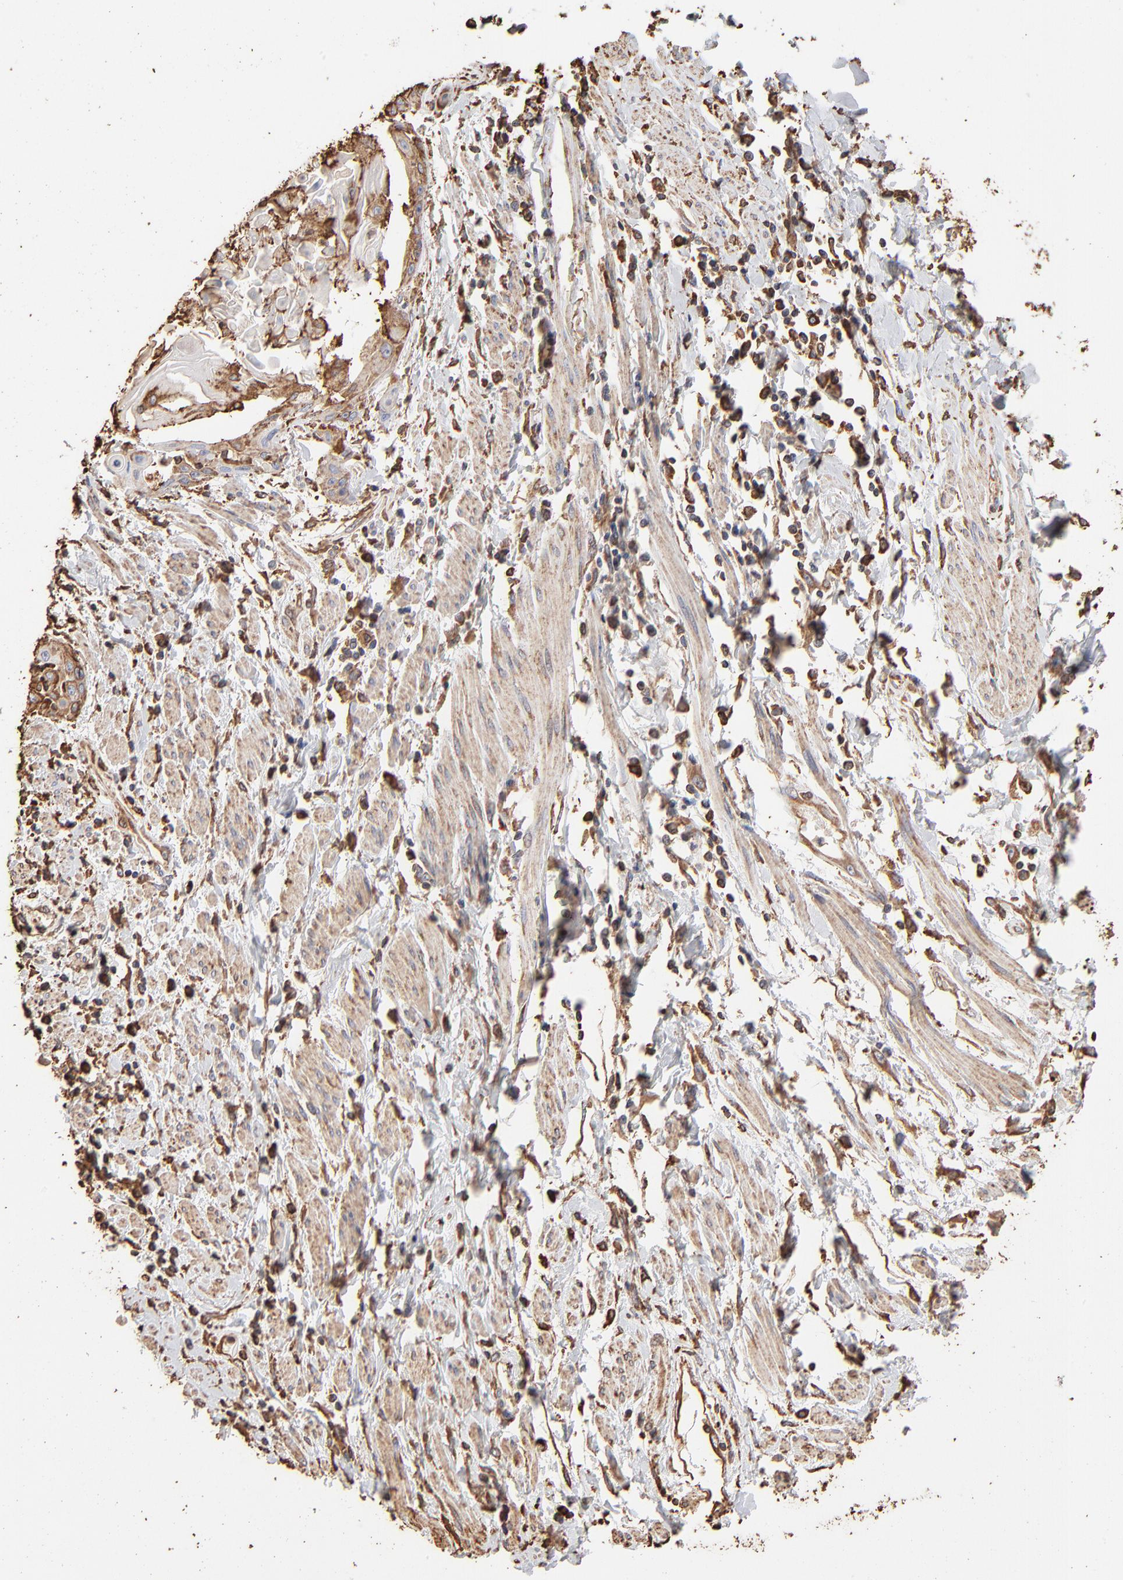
{"staining": {"intensity": "moderate", "quantity": ">75%", "location": "cytoplasmic/membranous"}, "tissue": "cervical cancer", "cell_type": "Tumor cells", "image_type": "cancer", "snomed": [{"axis": "morphology", "description": "Squamous cell carcinoma, NOS"}, {"axis": "topography", "description": "Cervix"}], "caption": "Protein expression by immunohistochemistry exhibits moderate cytoplasmic/membranous positivity in approximately >75% of tumor cells in cervical cancer. Using DAB (3,3'-diaminobenzidine) (brown) and hematoxylin (blue) stains, captured at high magnification using brightfield microscopy.", "gene": "PDIA3", "patient": {"sex": "female", "age": 57}}